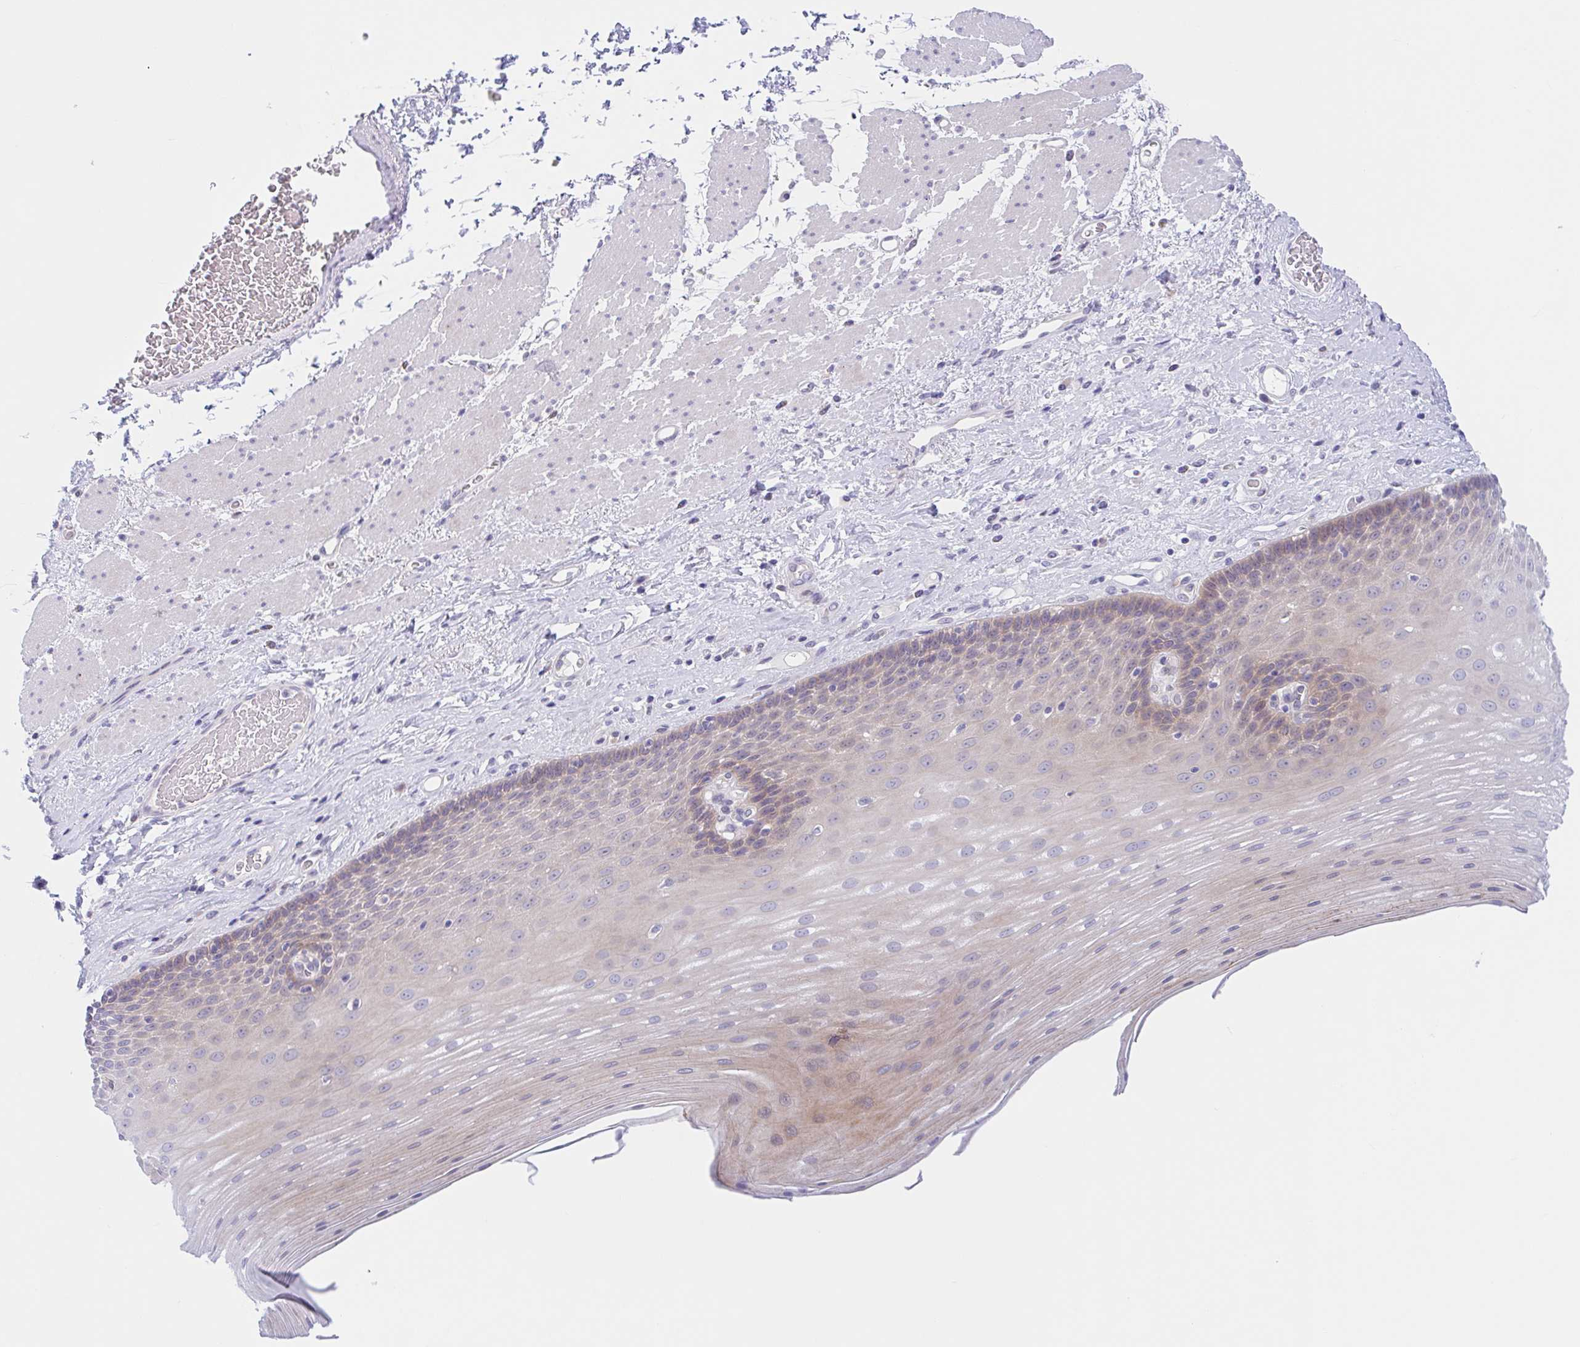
{"staining": {"intensity": "weak", "quantity": "<25%", "location": "cytoplasmic/membranous"}, "tissue": "esophagus", "cell_type": "Squamous epithelial cells", "image_type": "normal", "snomed": [{"axis": "morphology", "description": "Normal tissue, NOS"}, {"axis": "topography", "description": "Esophagus"}], "caption": "This is an immunohistochemistry histopathology image of benign esophagus. There is no staining in squamous epithelial cells.", "gene": "TMEM86A", "patient": {"sex": "male", "age": 62}}